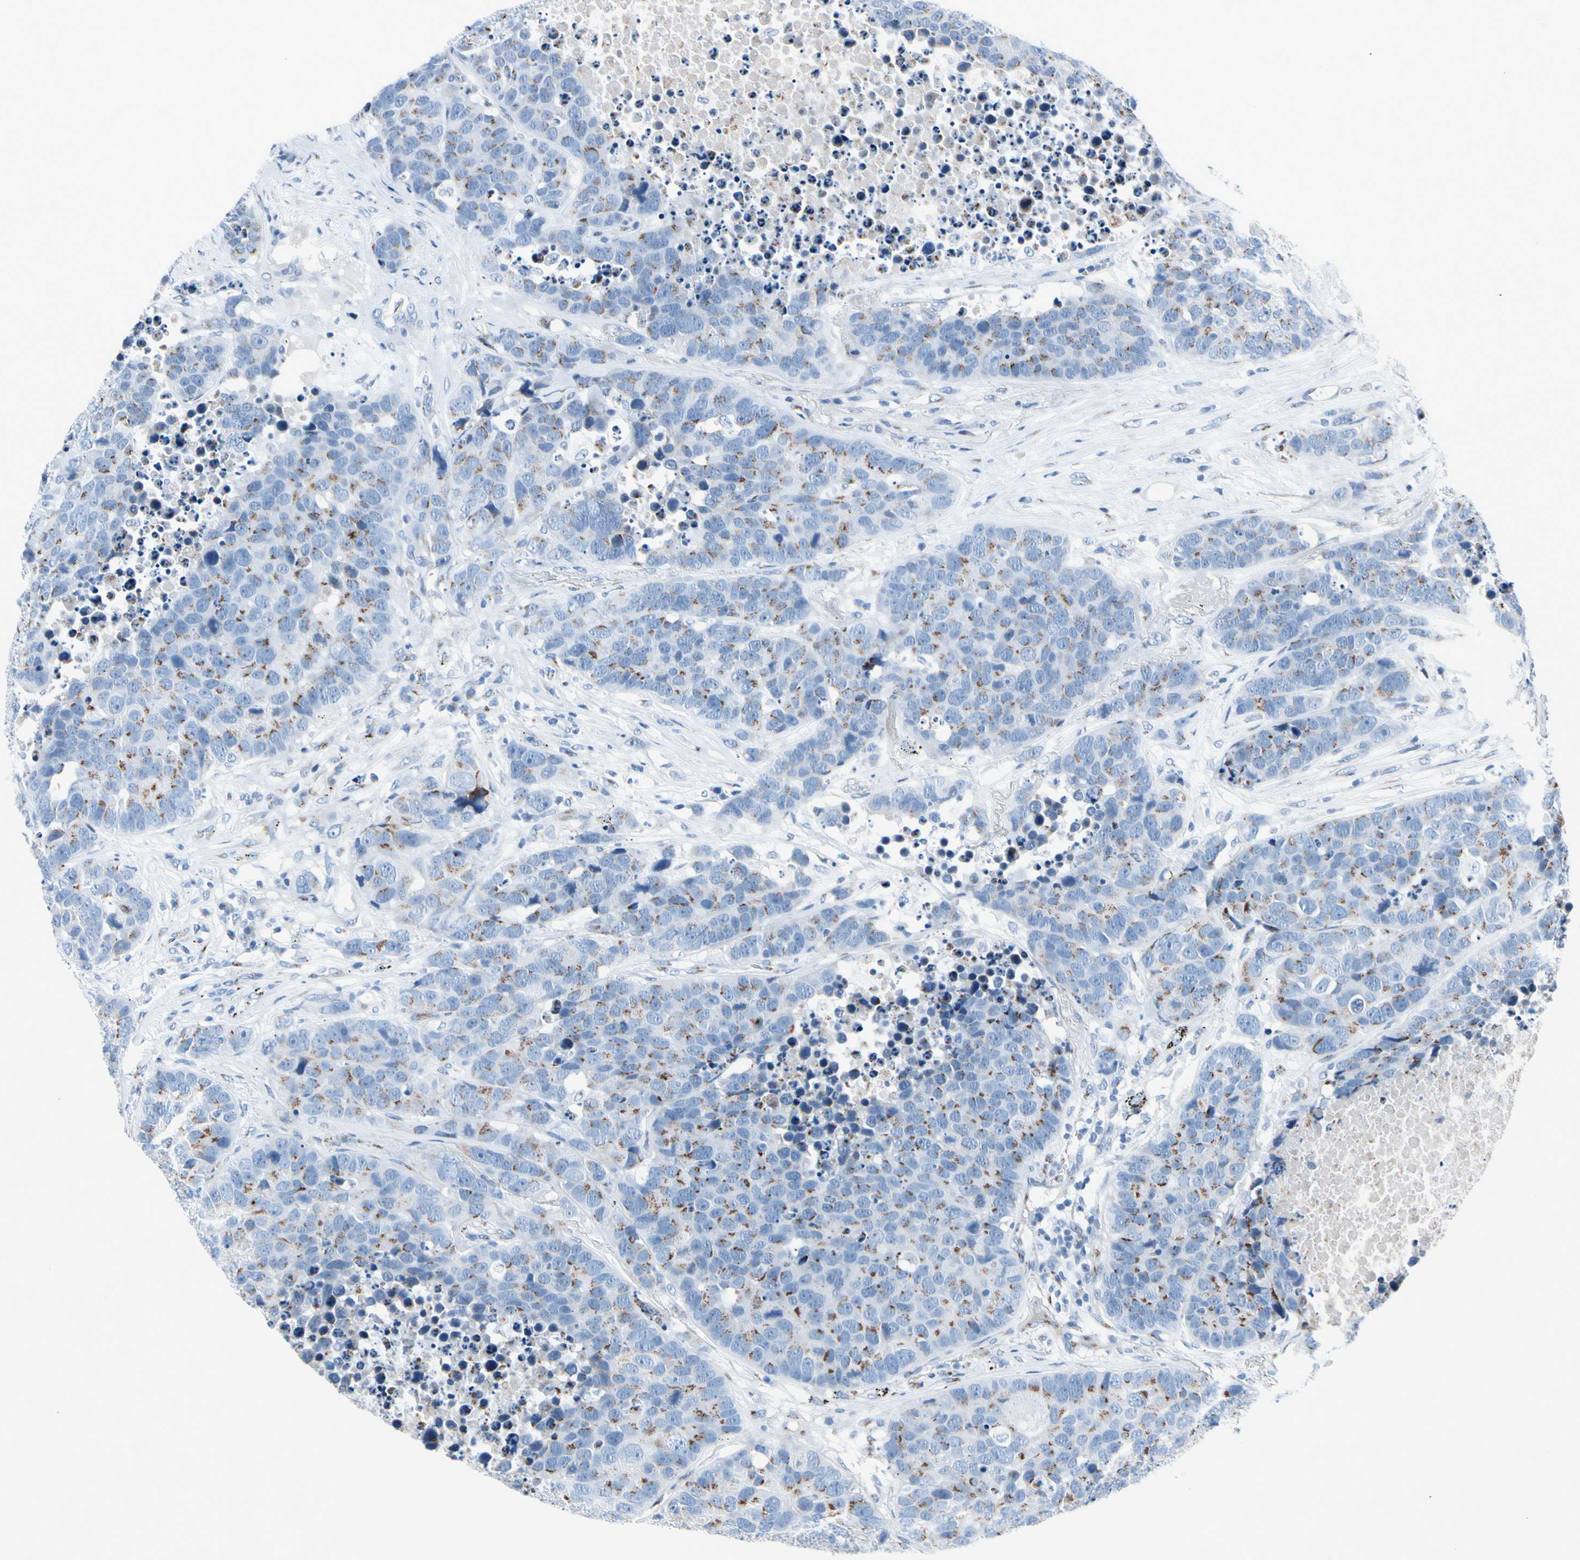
{"staining": {"intensity": "moderate", "quantity": "<25%", "location": "cytoplasmic/membranous"}, "tissue": "carcinoid", "cell_type": "Tumor cells", "image_type": "cancer", "snomed": [{"axis": "morphology", "description": "Carcinoid, malignant, NOS"}, {"axis": "topography", "description": "Lung"}], "caption": "Immunohistochemical staining of malignant carcinoid displays low levels of moderate cytoplasmic/membranous protein expression in approximately <25% of tumor cells.", "gene": "PGR", "patient": {"sex": "male", "age": 60}}